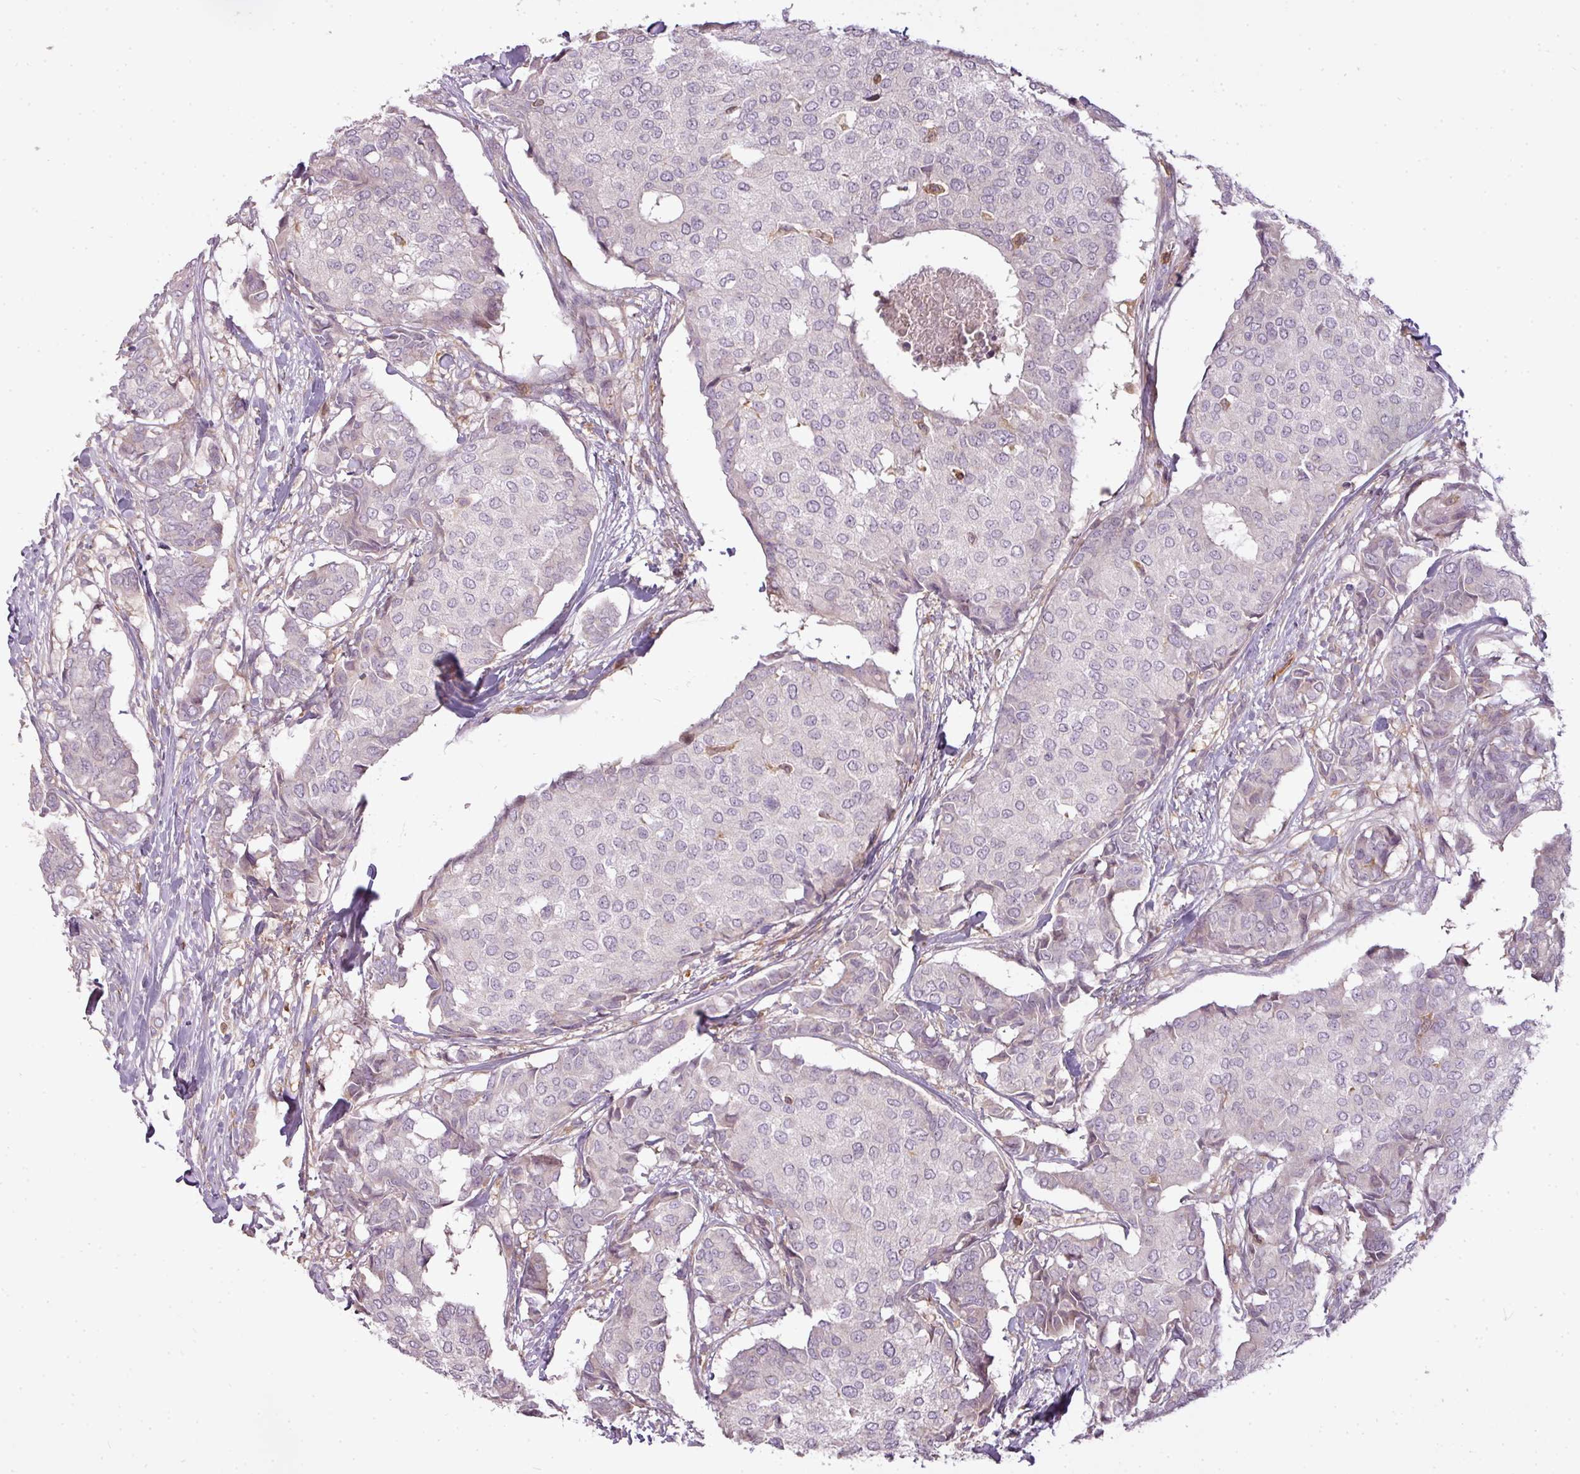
{"staining": {"intensity": "negative", "quantity": "none", "location": "none"}, "tissue": "breast cancer", "cell_type": "Tumor cells", "image_type": "cancer", "snomed": [{"axis": "morphology", "description": "Duct carcinoma"}, {"axis": "topography", "description": "Breast"}], "caption": "Immunohistochemical staining of breast infiltrating ductal carcinoma demonstrates no significant staining in tumor cells.", "gene": "STK4", "patient": {"sex": "female", "age": 75}}